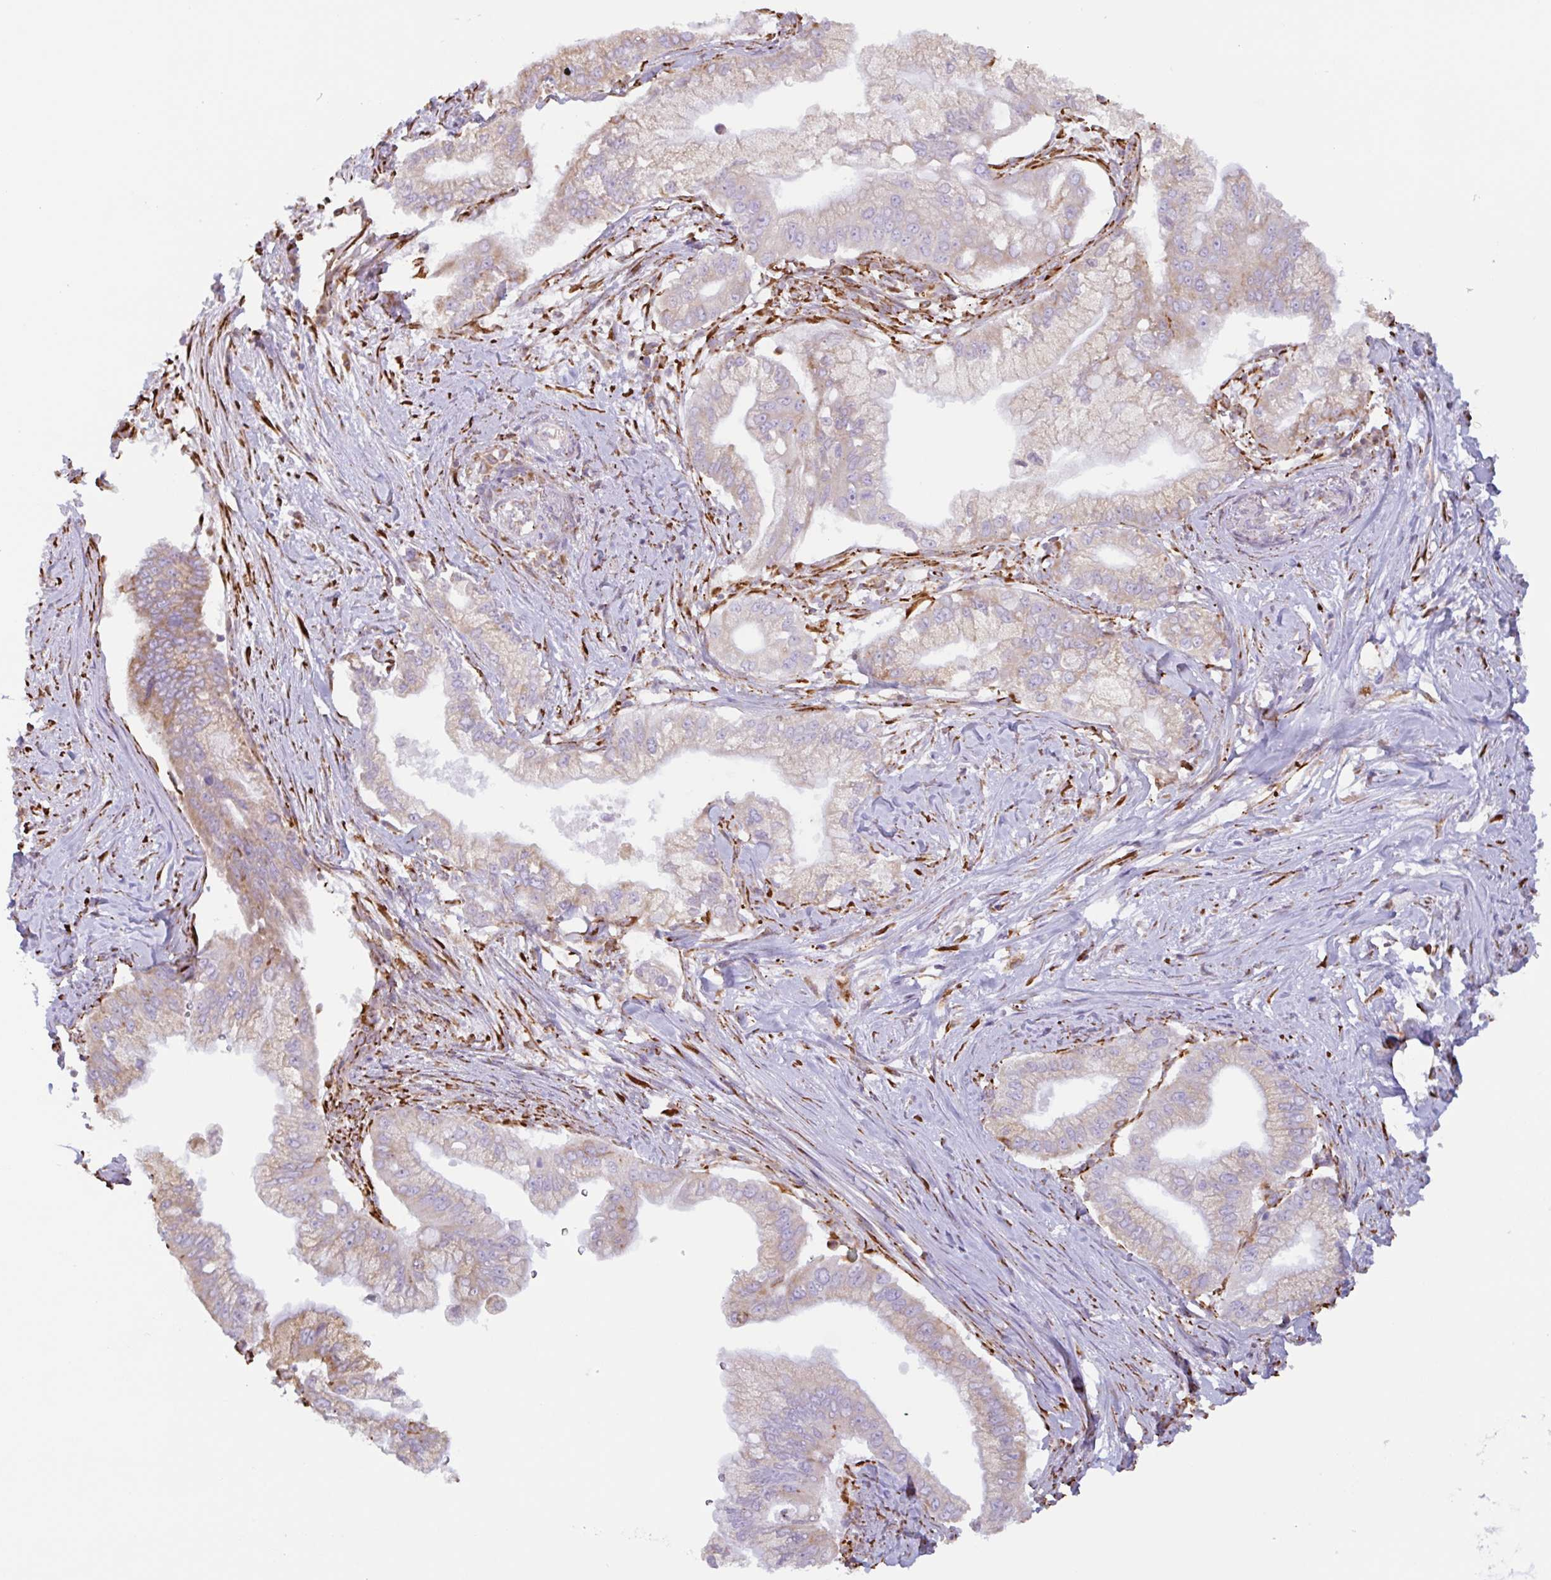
{"staining": {"intensity": "weak", "quantity": "25%-75%", "location": "cytoplasmic/membranous"}, "tissue": "pancreatic cancer", "cell_type": "Tumor cells", "image_type": "cancer", "snomed": [{"axis": "morphology", "description": "Adenocarcinoma, NOS"}, {"axis": "topography", "description": "Pancreas"}], "caption": "Pancreatic cancer (adenocarcinoma) was stained to show a protein in brown. There is low levels of weak cytoplasmic/membranous positivity in approximately 25%-75% of tumor cells.", "gene": "DOK4", "patient": {"sex": "male", "age": 70}}